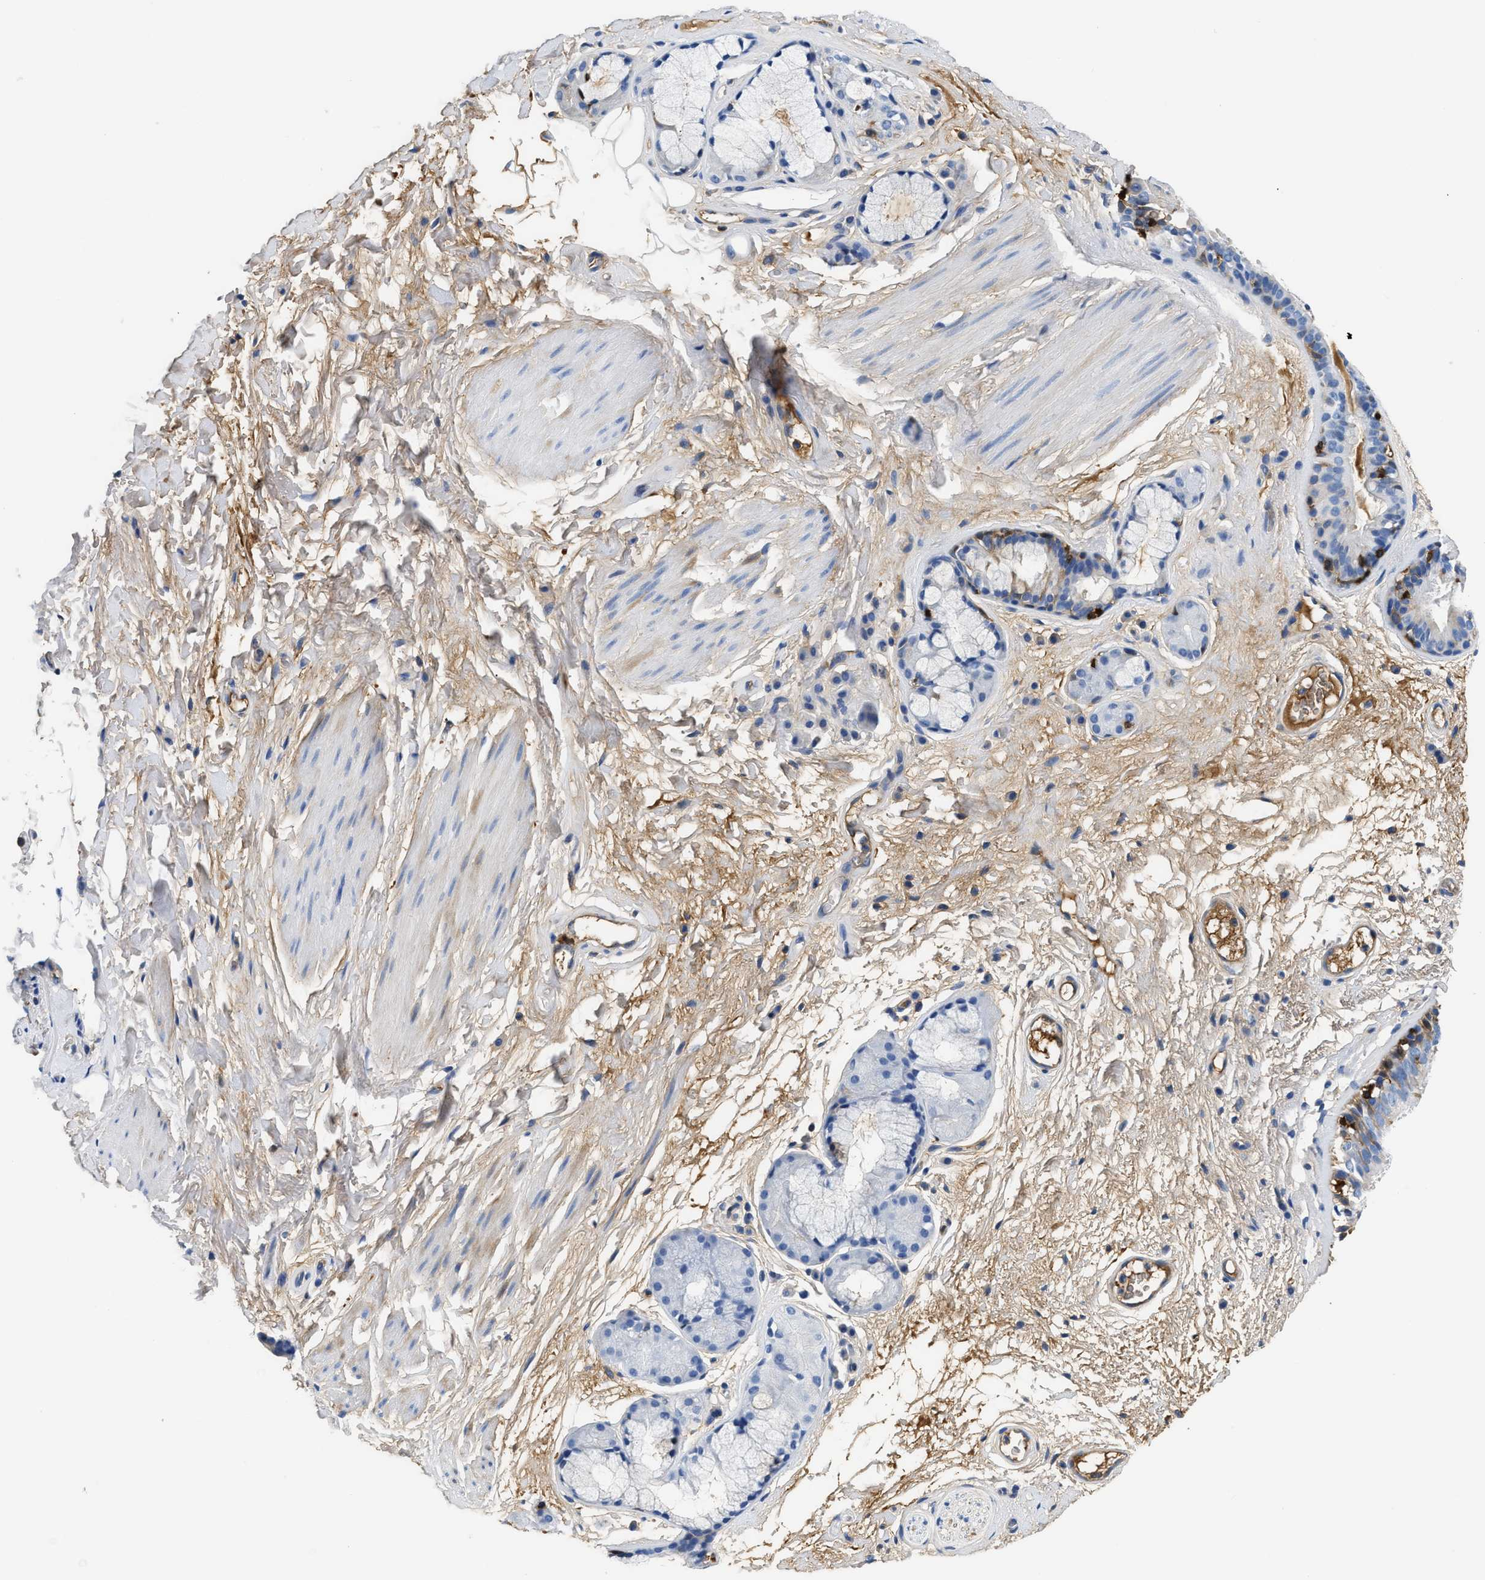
{"staining": {"intensity": "moderate", "quantity": "<25%", "location": "cytoplasmic/membranous"}, "tissue": "bronchus", "cell_type": "Respiratory epithelial cells", "image_type": "normal", "snomed": [{"axis": "morphology", "description": "Normal tissue, NOS"}, {"axis": "topography", "description": "Cartilage tissue"}], "caption": "Benign bronchus shows moderate cytoplasmic/membranous staining in approximately <25% of respiratory epithelial cells, visualized by immunohistochemistry. (IHC, brightfield microscopy, high magnification).", "gene": "GC", "patient": {"sex": "female", "age": 63}}